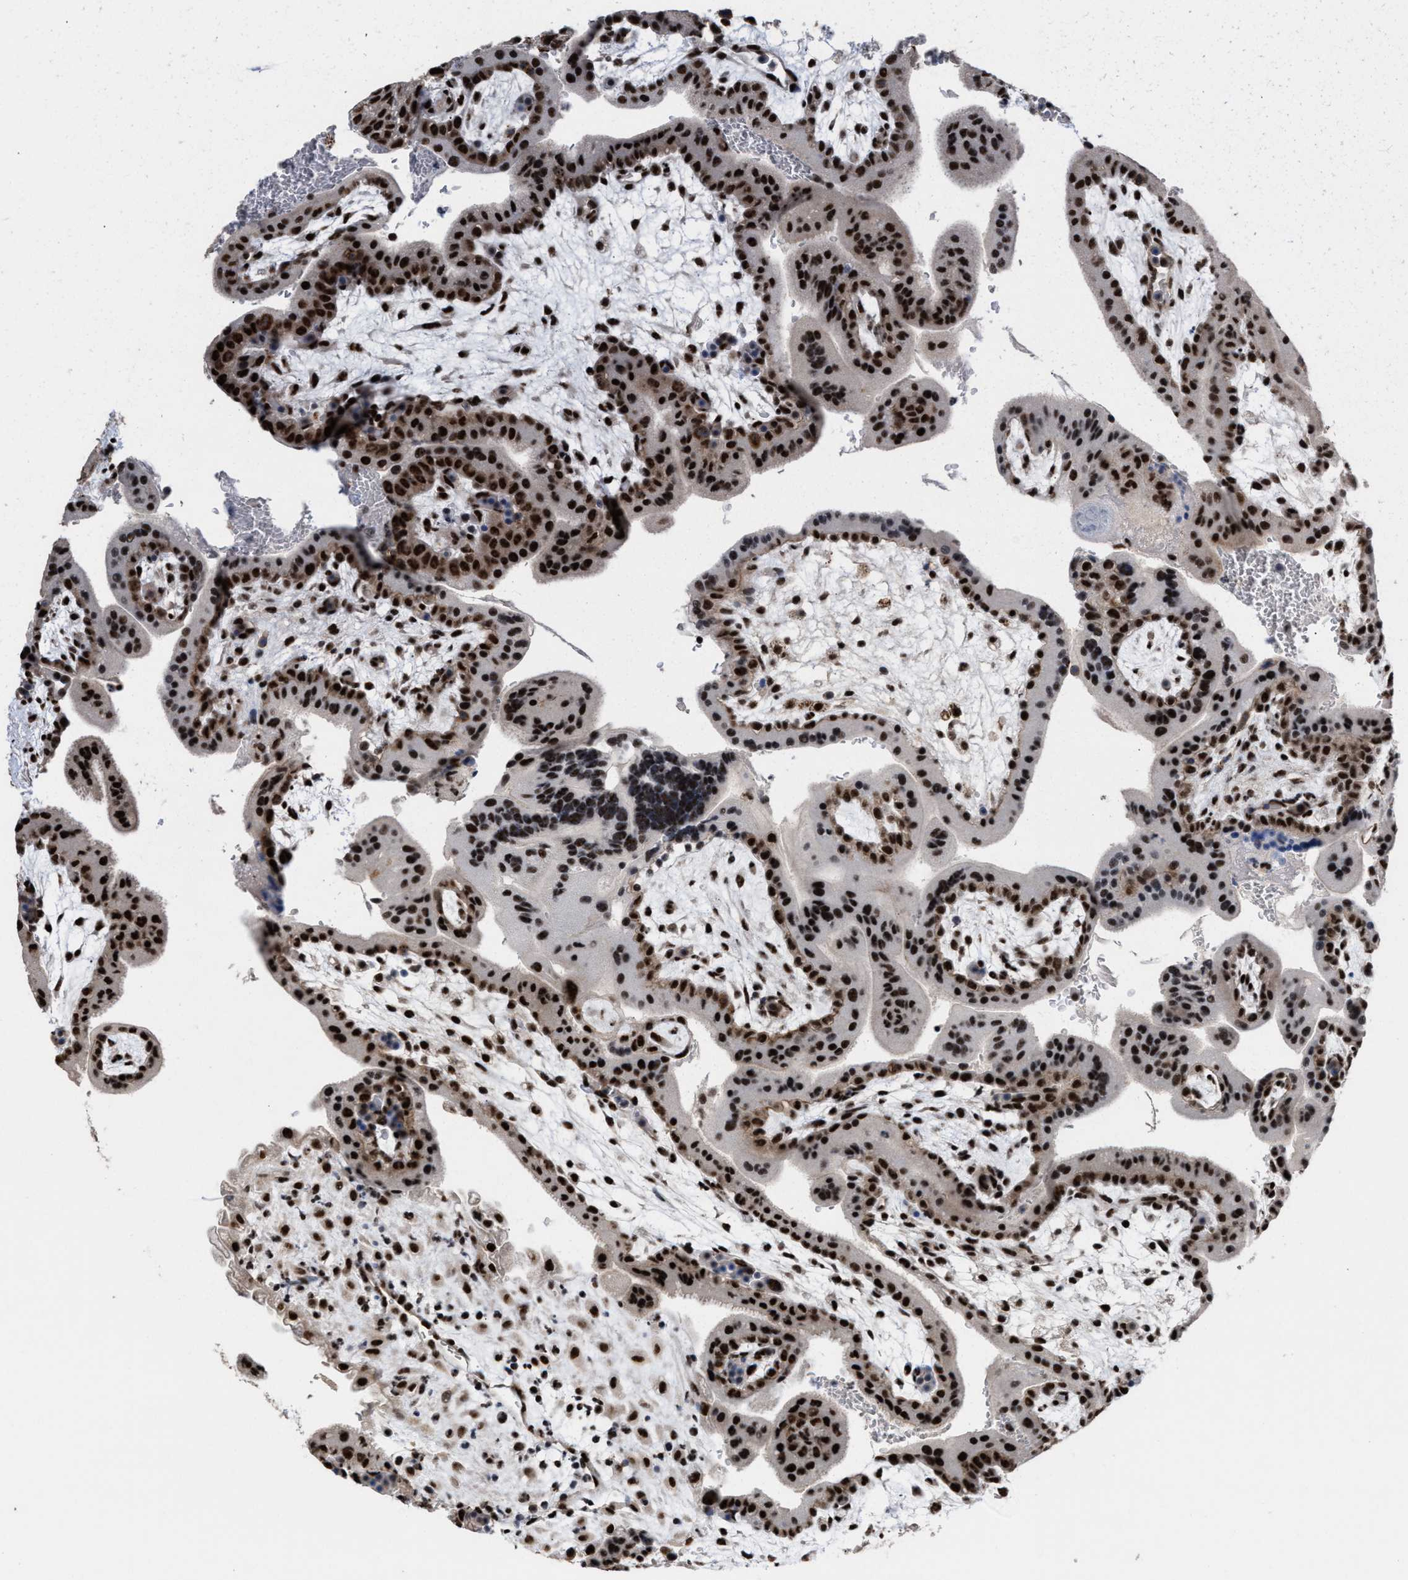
{"staining": {"intensity": "strong", "quantity": ">75%", "location": "nuclear"}, "tissue": "placenta", "cell_type": "Decidual cells", "image_type": "normal", "snomed": [{"axis": "morphology", "description": "Normal tissue, NOS"}, {"axis": "topography", "description": "Placenta"}], "caption": "Decidual cells show high levels of strong nuclear expression in approximately >75% of cells in benign human placenta.", "gene": "EIF4A3", "patient": {"sex": "female", "age": 35}}